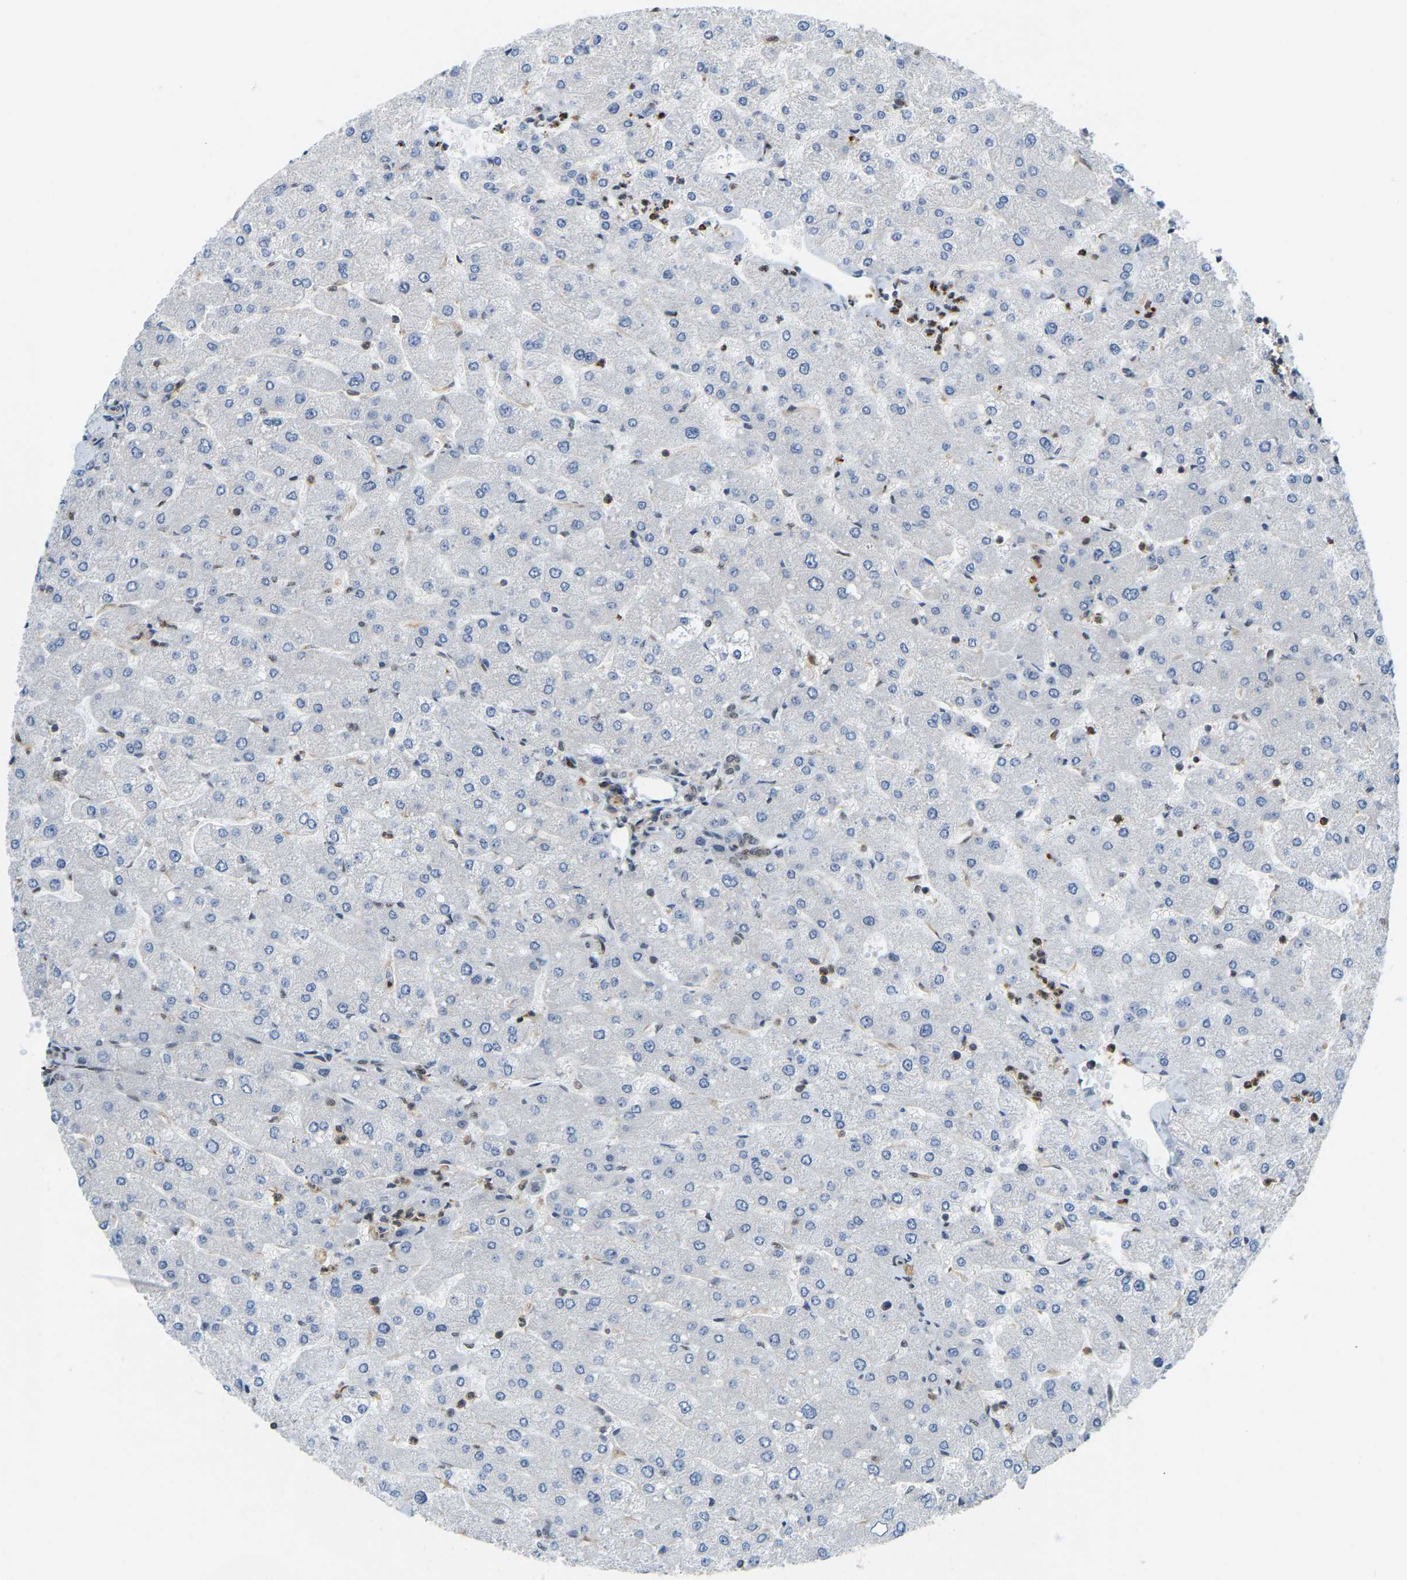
{"staining": {"intensity": "weak", "quantity": "<25%", "location": "nuclear"}, "tissue": "liver", "cell_type": "Cholangiocytes", "image_type": "normal", "snomed": [{"axis": "morphology", "description": "Normal tissue, NOS"}, {"axis": "topography", "description": "Liver"}], "caption": "This is a micrograph of immunohistochemistry (IHC) staining of unremarkable liver, which shows no positivity in cholangiocytes. (Brightfield microscopy of DAB immunohistochemistry at high magnification).", "gene": "NUMA1", "patient": {"sex": "male", "age": 55}}